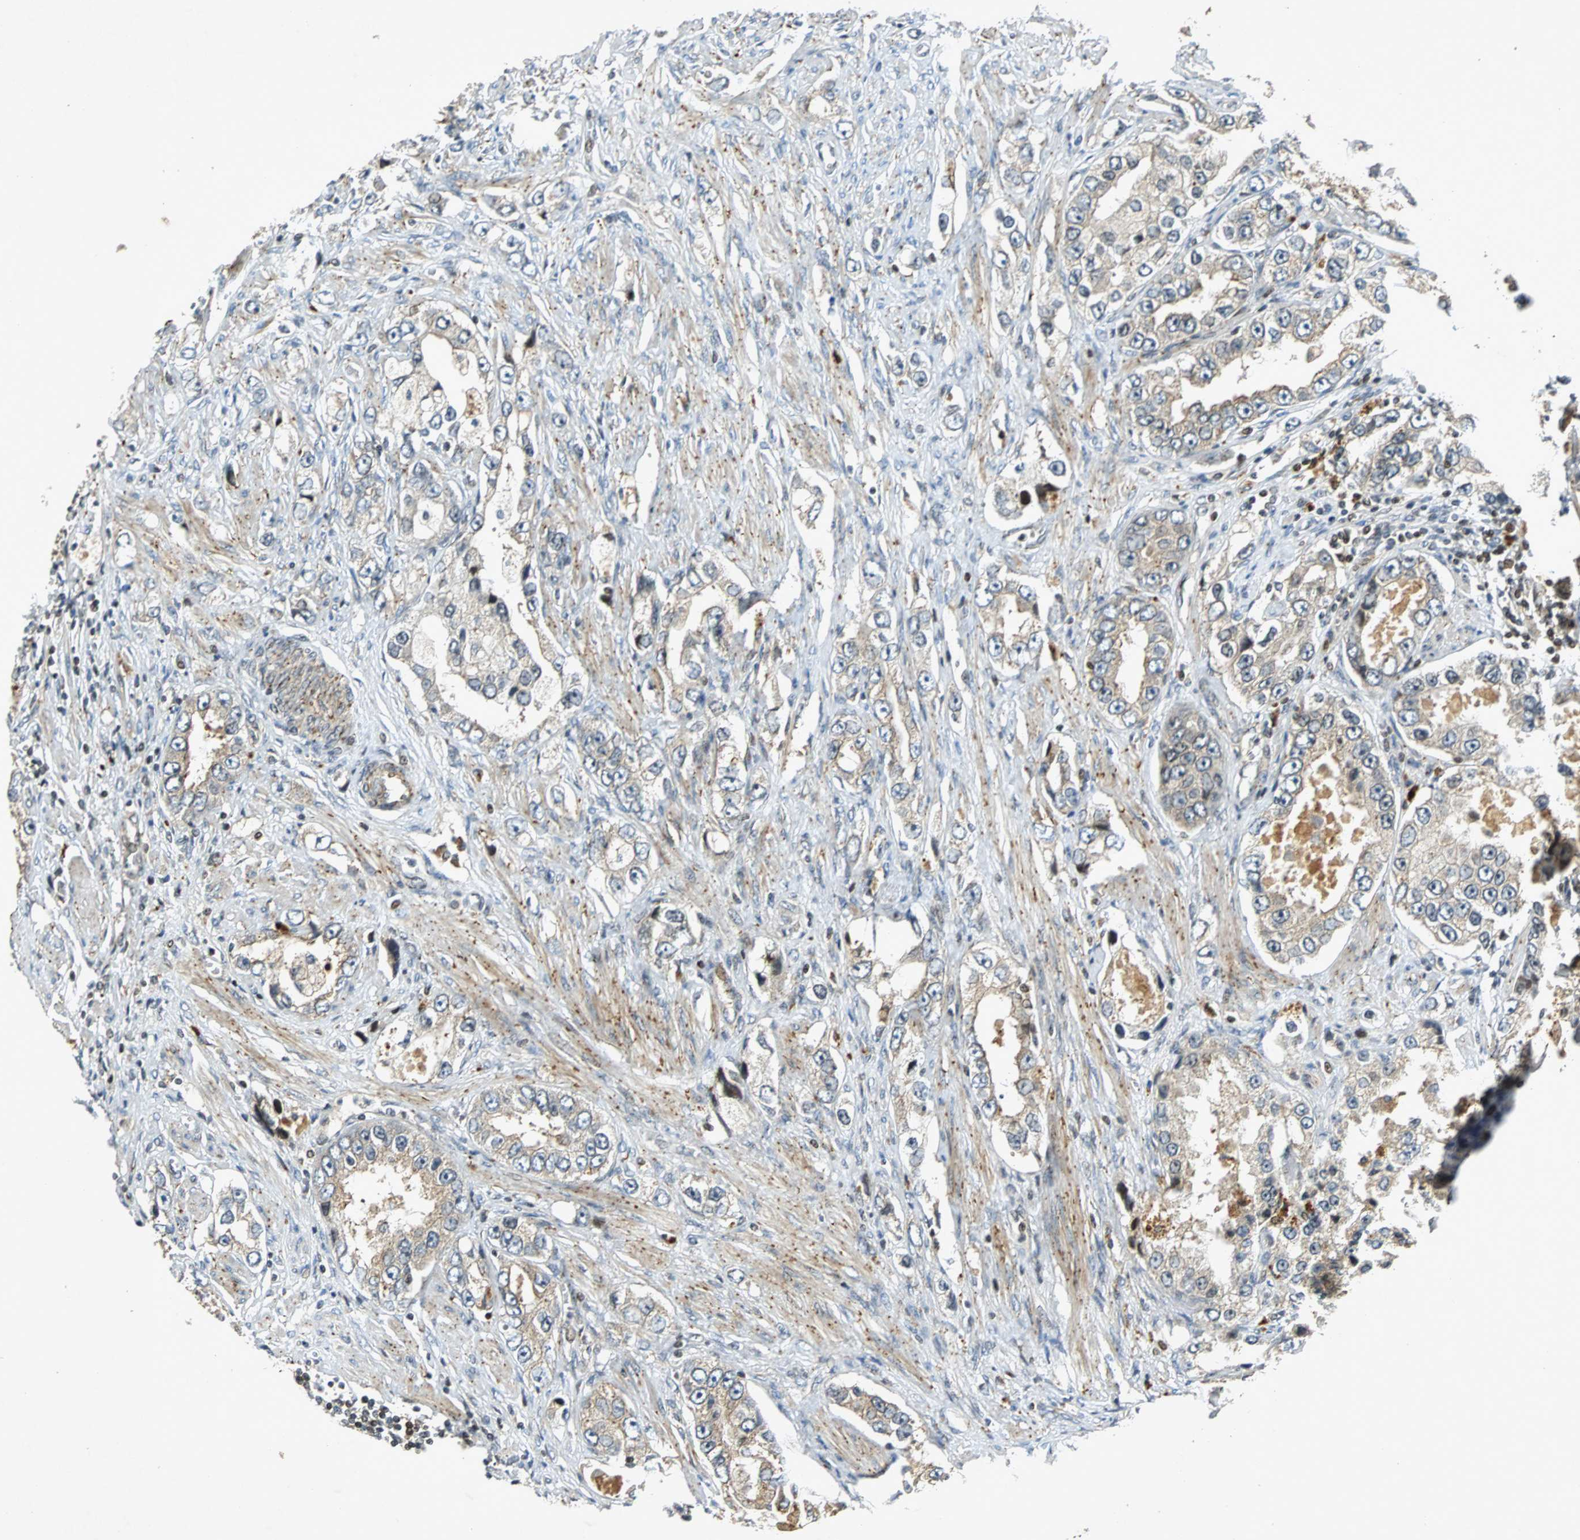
{"staining": {"intensity": "weak", "quantity": "25%-75%", "location": "cytoplasmic/membranous"}, "tissue": "prostate cancer", "cell_type": "Tumor cells", "image_type": "cancer", "snomed": [{"axis": "morphology", "description": "Adenocarcinoma, High grade"}, {"axis": "topography", "description": "Prostate"}], "caption": "Immunohistochemistry (IHC) (DAB) staining of prostate high-grade adenocarcinoma shows weak cytoplasmic/membranous protein positivity in approximately 25%-75% of tumor cells. The staining is performed using DAB brown chromogen to label protein expression. The nuclei are counter-stained blue using hematoxylin.", "gene": "TUBA4A", "patient": {"sex": "male", "age": 63}}